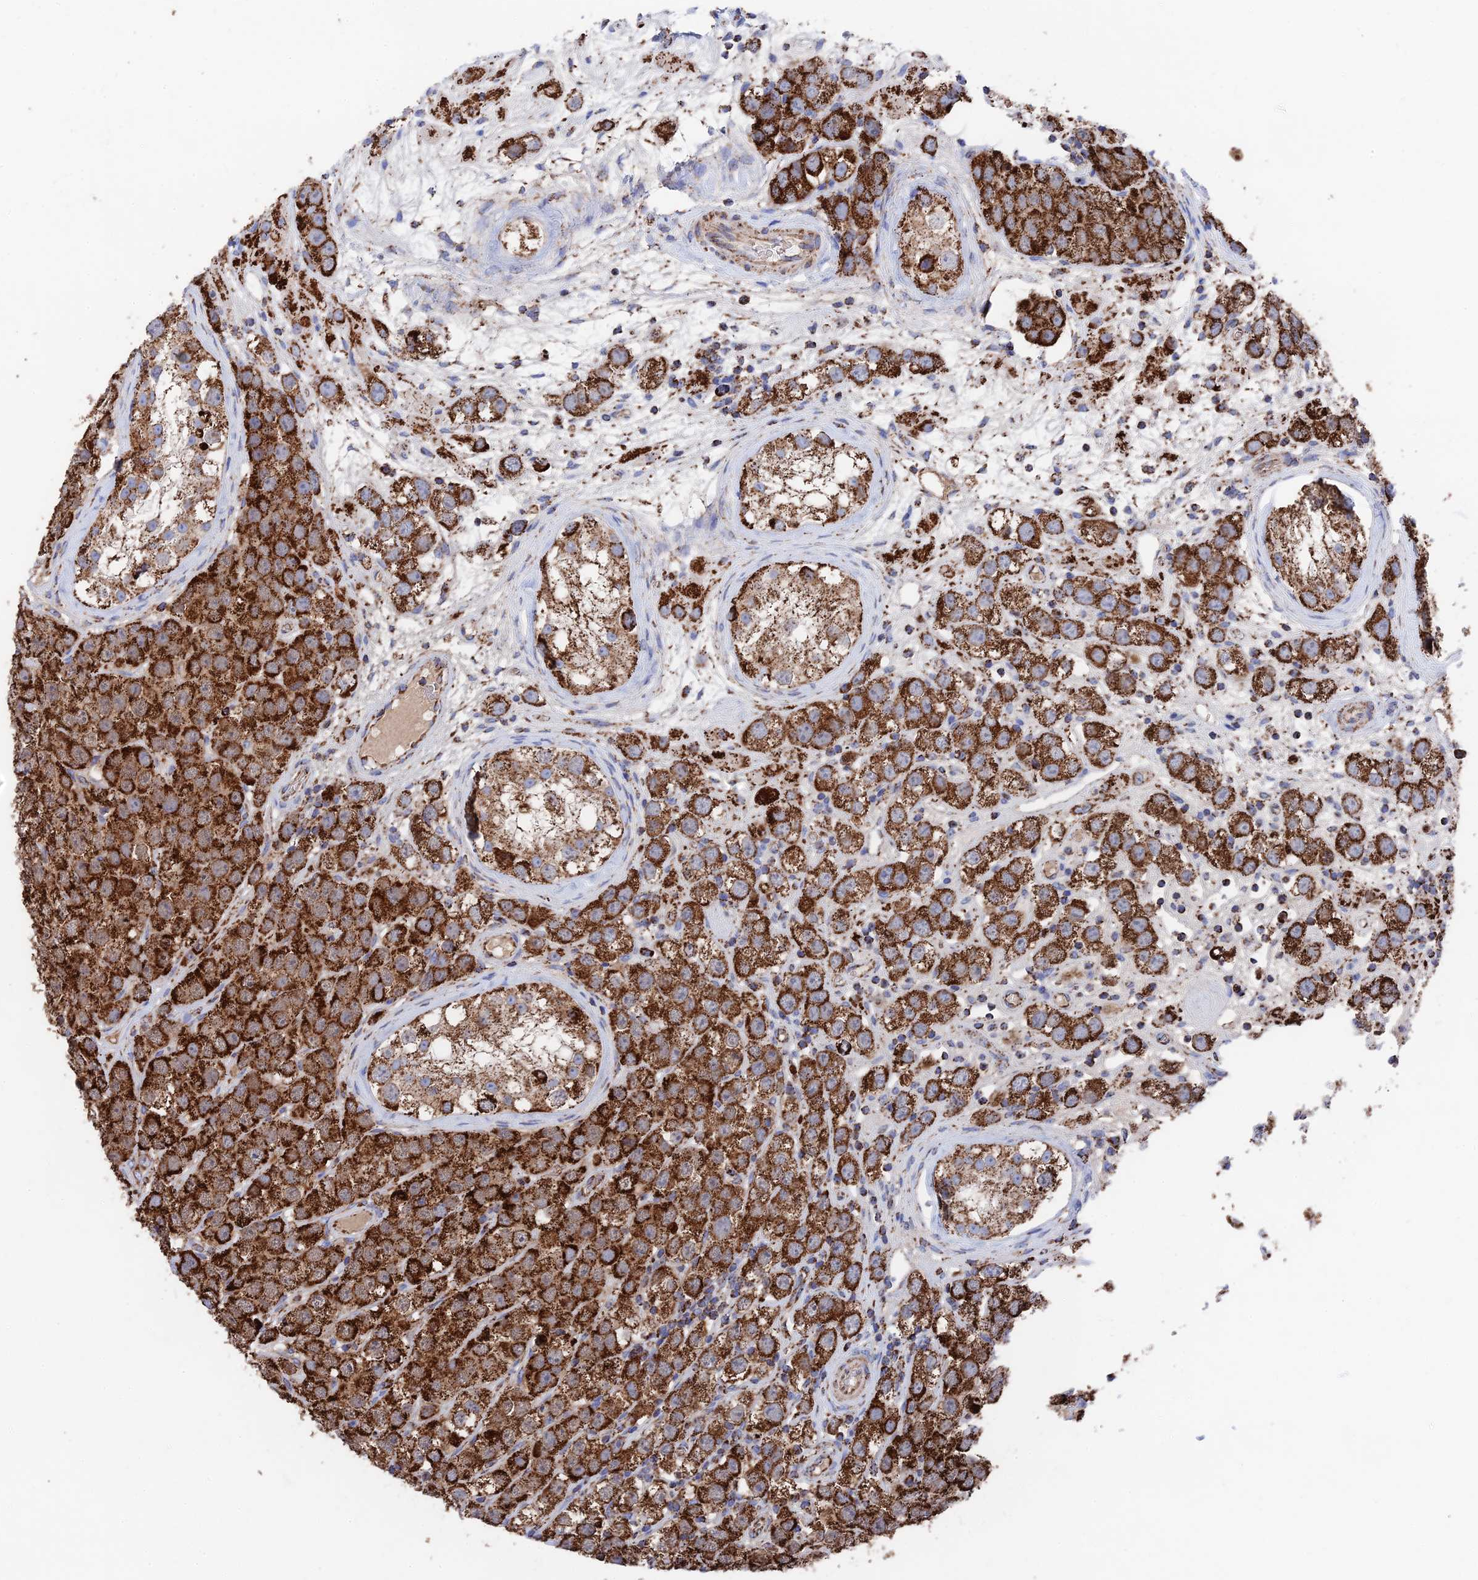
{"staining": {"intensity": "strong", "quantity": ">75%", "location": "cytoplasmic/membranous"}, "tissue": "testis cancer", "cell_type": "Tumor cells", "image_type": "cancer", "snomed": [{"axis": "morphology", "description": "Seminoma, NOS"}, {"axis": "topography", "description": "Testis"}], "caption": "DAB (3,3'-diaminobenzidine) immunohistochemical staining of testis seminoma shows strong cytoplasmic/membranous protein expression in approximately >75% of tumor cells. The staining was performed using DAB, with brown indicating positive protein expression. Nuclei are stained blue with hematoxylin.", "gene": "HAUS8", "patient": {"sex": "male", "age": 28}}